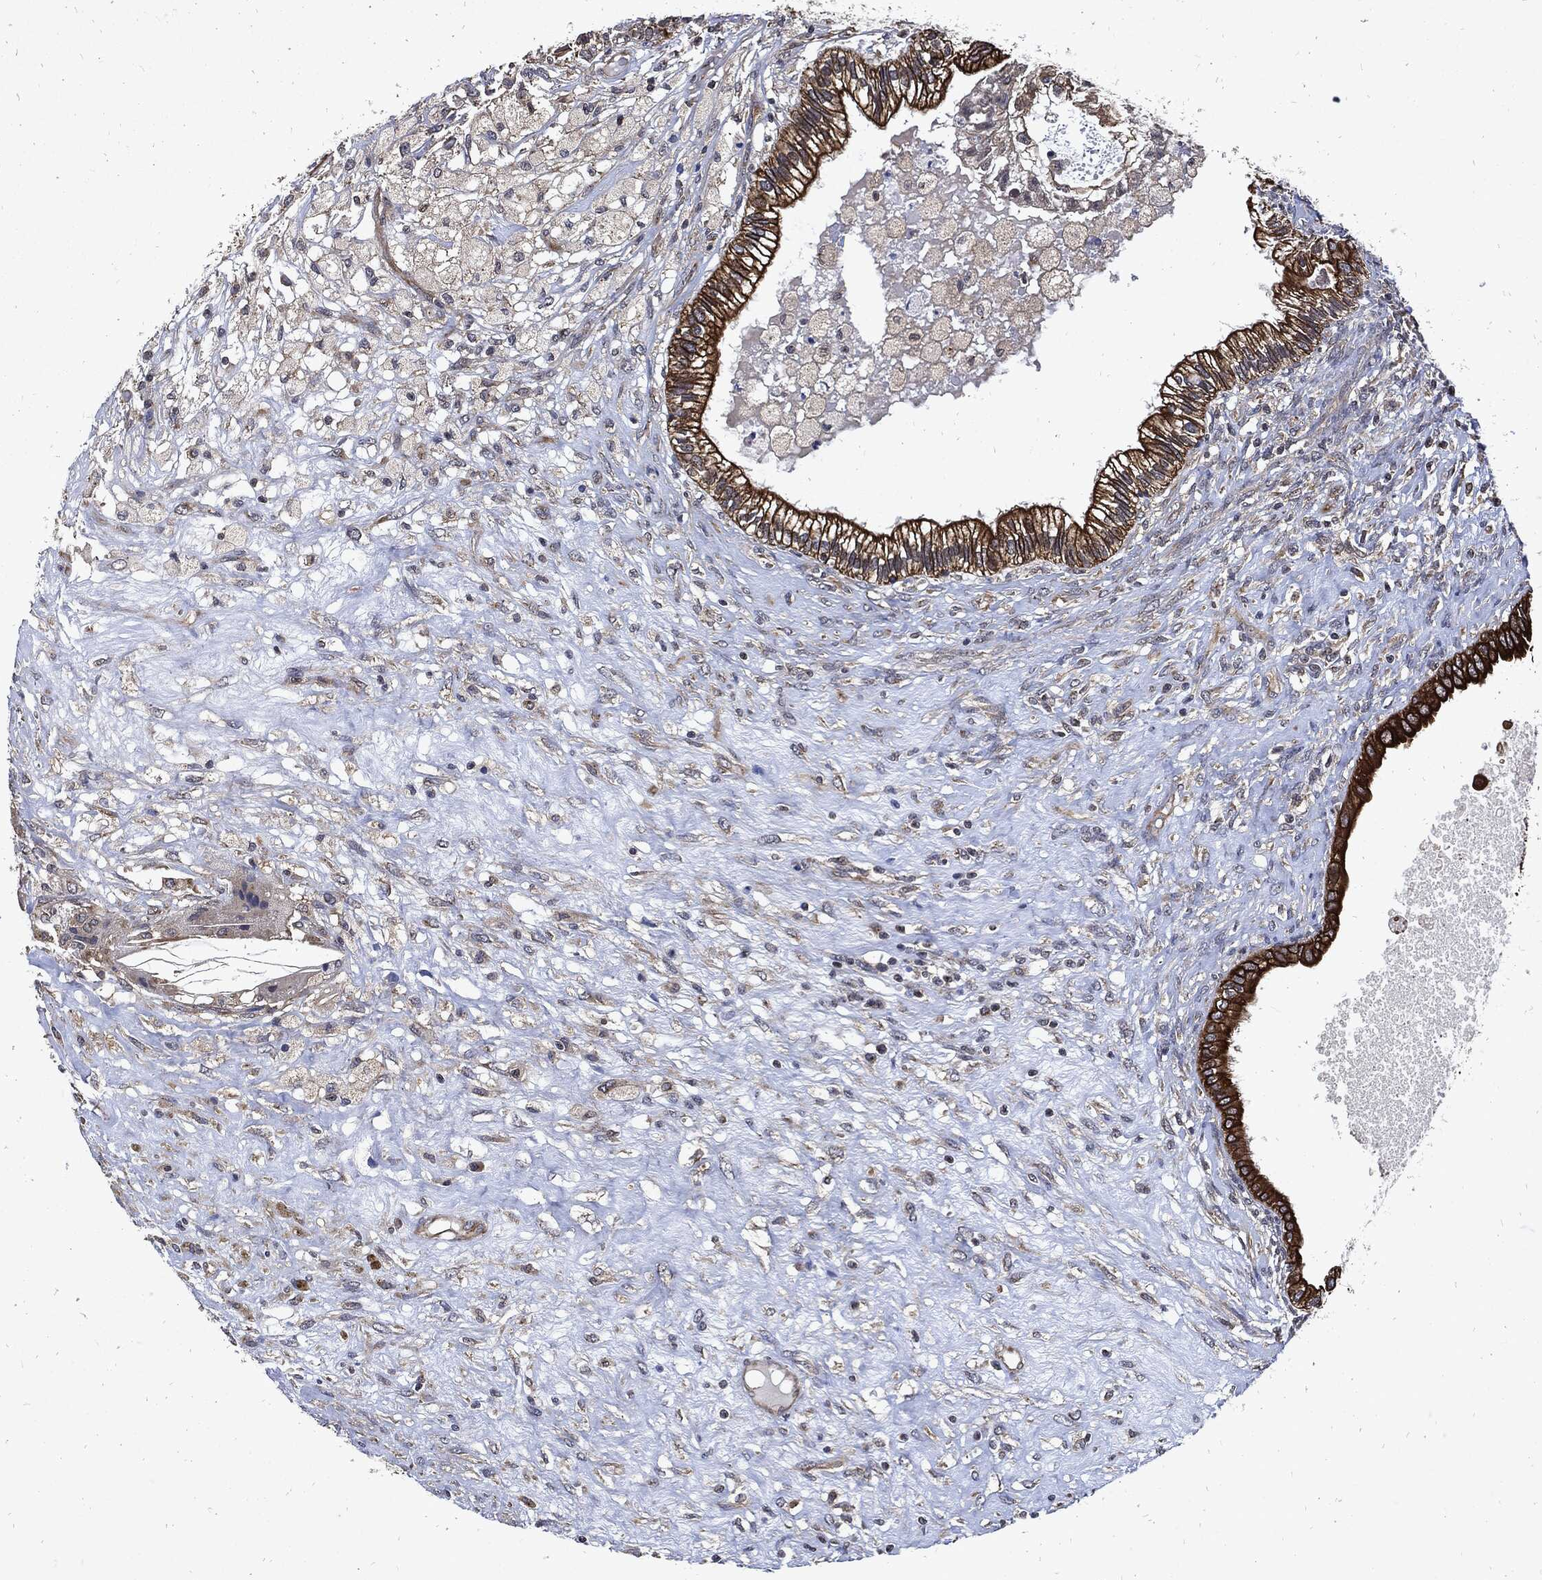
{"staining": {"intensity": "strong", "quantity": "25%-75%", "location": "cytoplasmic/membranous"}, "tissue": "testis cancer", "cell_type": "Tumor cells", "image_type": "cancer", "snomed": [{"axis": "morphology", "description": "Seminoma, NOS"}, {"axis": "morphology", "description": "Carcinoma, Embryonal, NOS"}, {"axis": "topography", "description": "Testis"}], "caption": "The image shows immunohistochemical staining of testis cancer. There is strong cytoplasmic/membranous positivity is appreciated in about 25%-75% of tumor cells.", "gene": "DCTN1", "patient": {"sex": "male", "age": 41}}